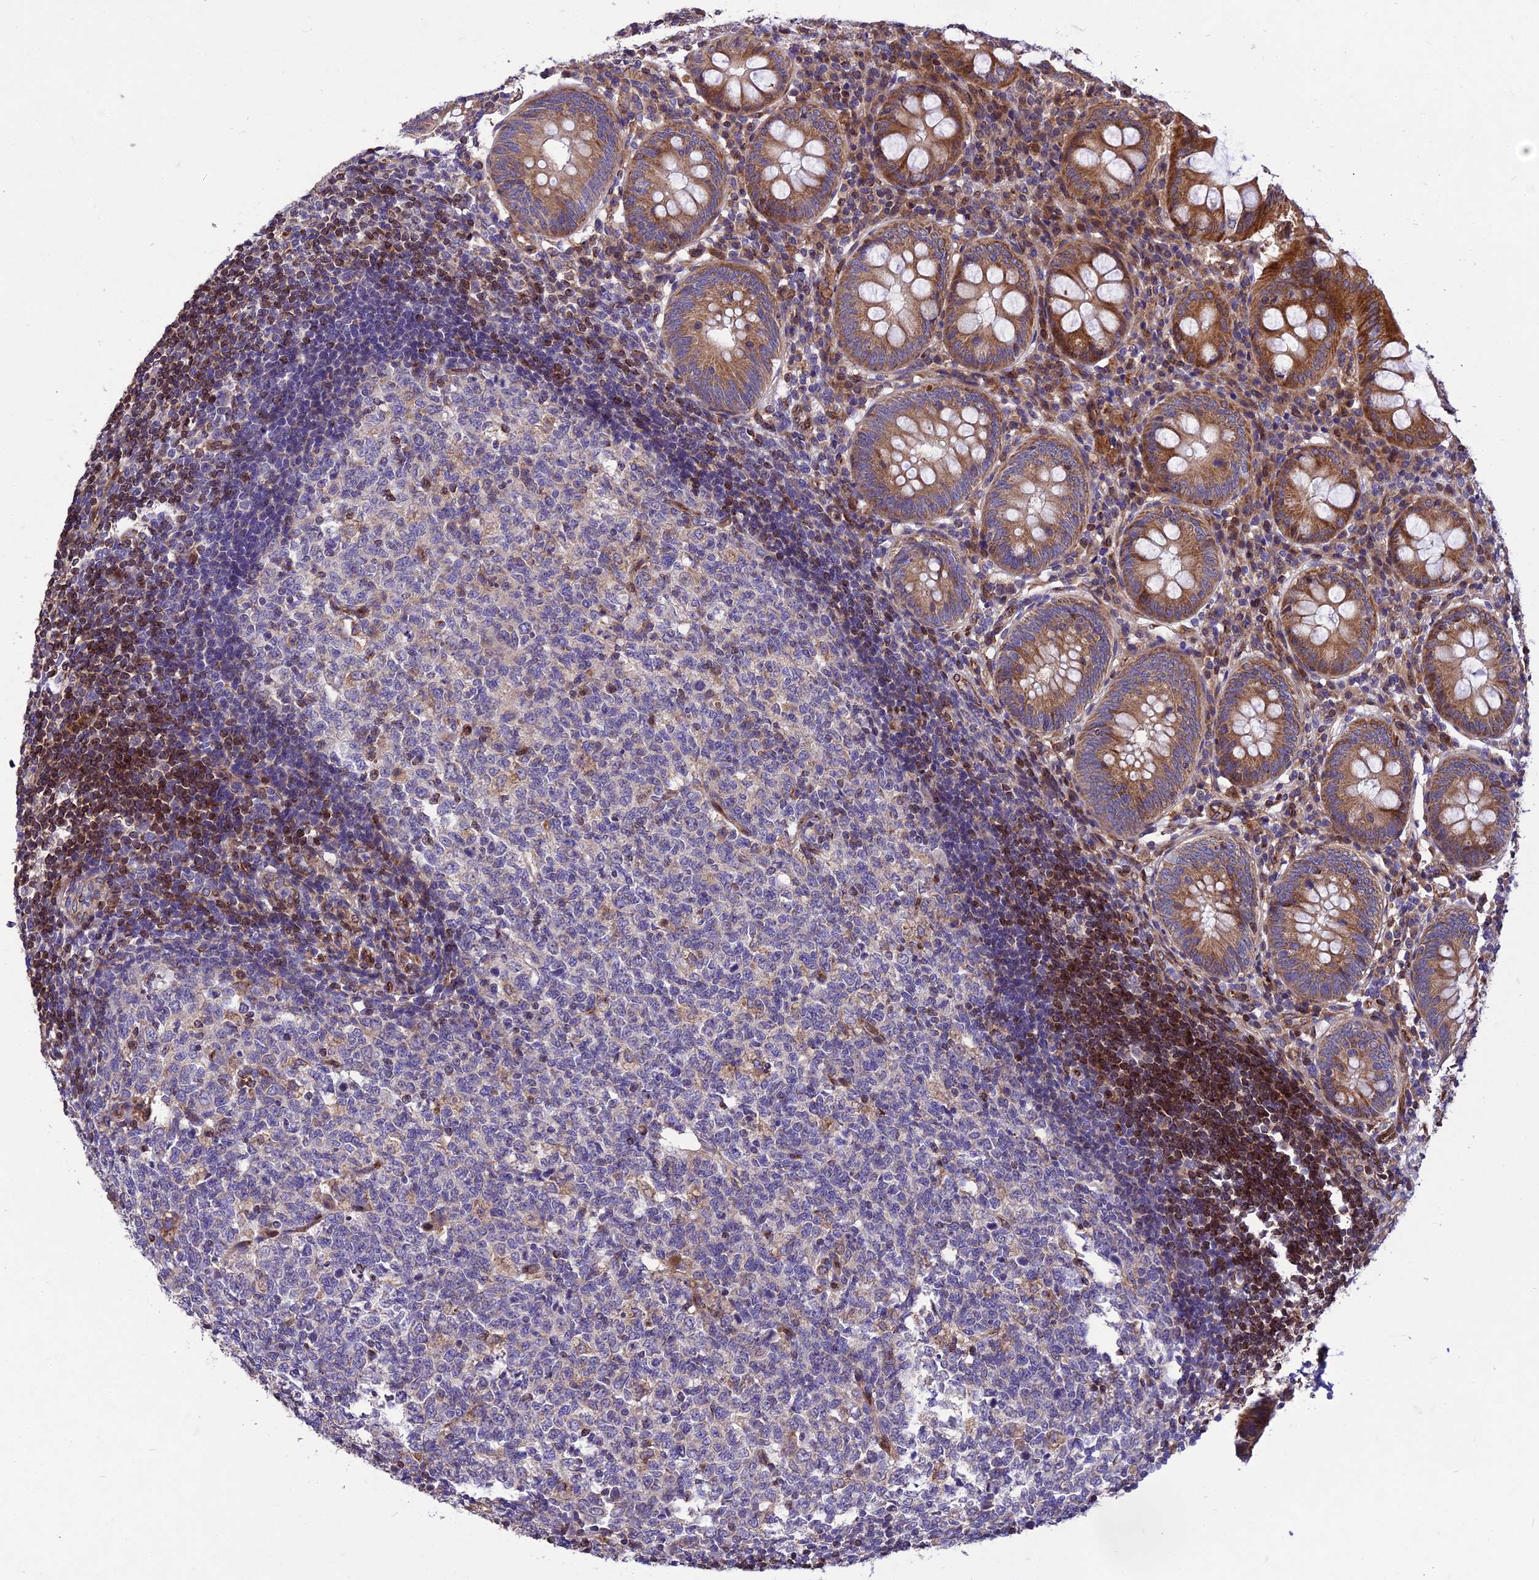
{"staining": {"intensity": "moderate", "quantity": ">75%", "location": "cytoplasmic/membranous"}, "tissue": "appendix", "cell_type": "Glandular cells", "image_type": "normal", "snomed": [{"axis": "morphology", "description": "Normal tissue, NOS"}, {"axis": "topography", "description": "Appendix"}], "caption": "Protein analysis of normal appendix exhibits moderate cytoplasmic/membranous positivity in about >75% of glandular cells. (Stains: DAB in brown, nuclei in blue, Microscopy: brightfield microscopy at high magnification).", "gene": "GIMAP1", "patient": {"sex": "female", "age": 54}}